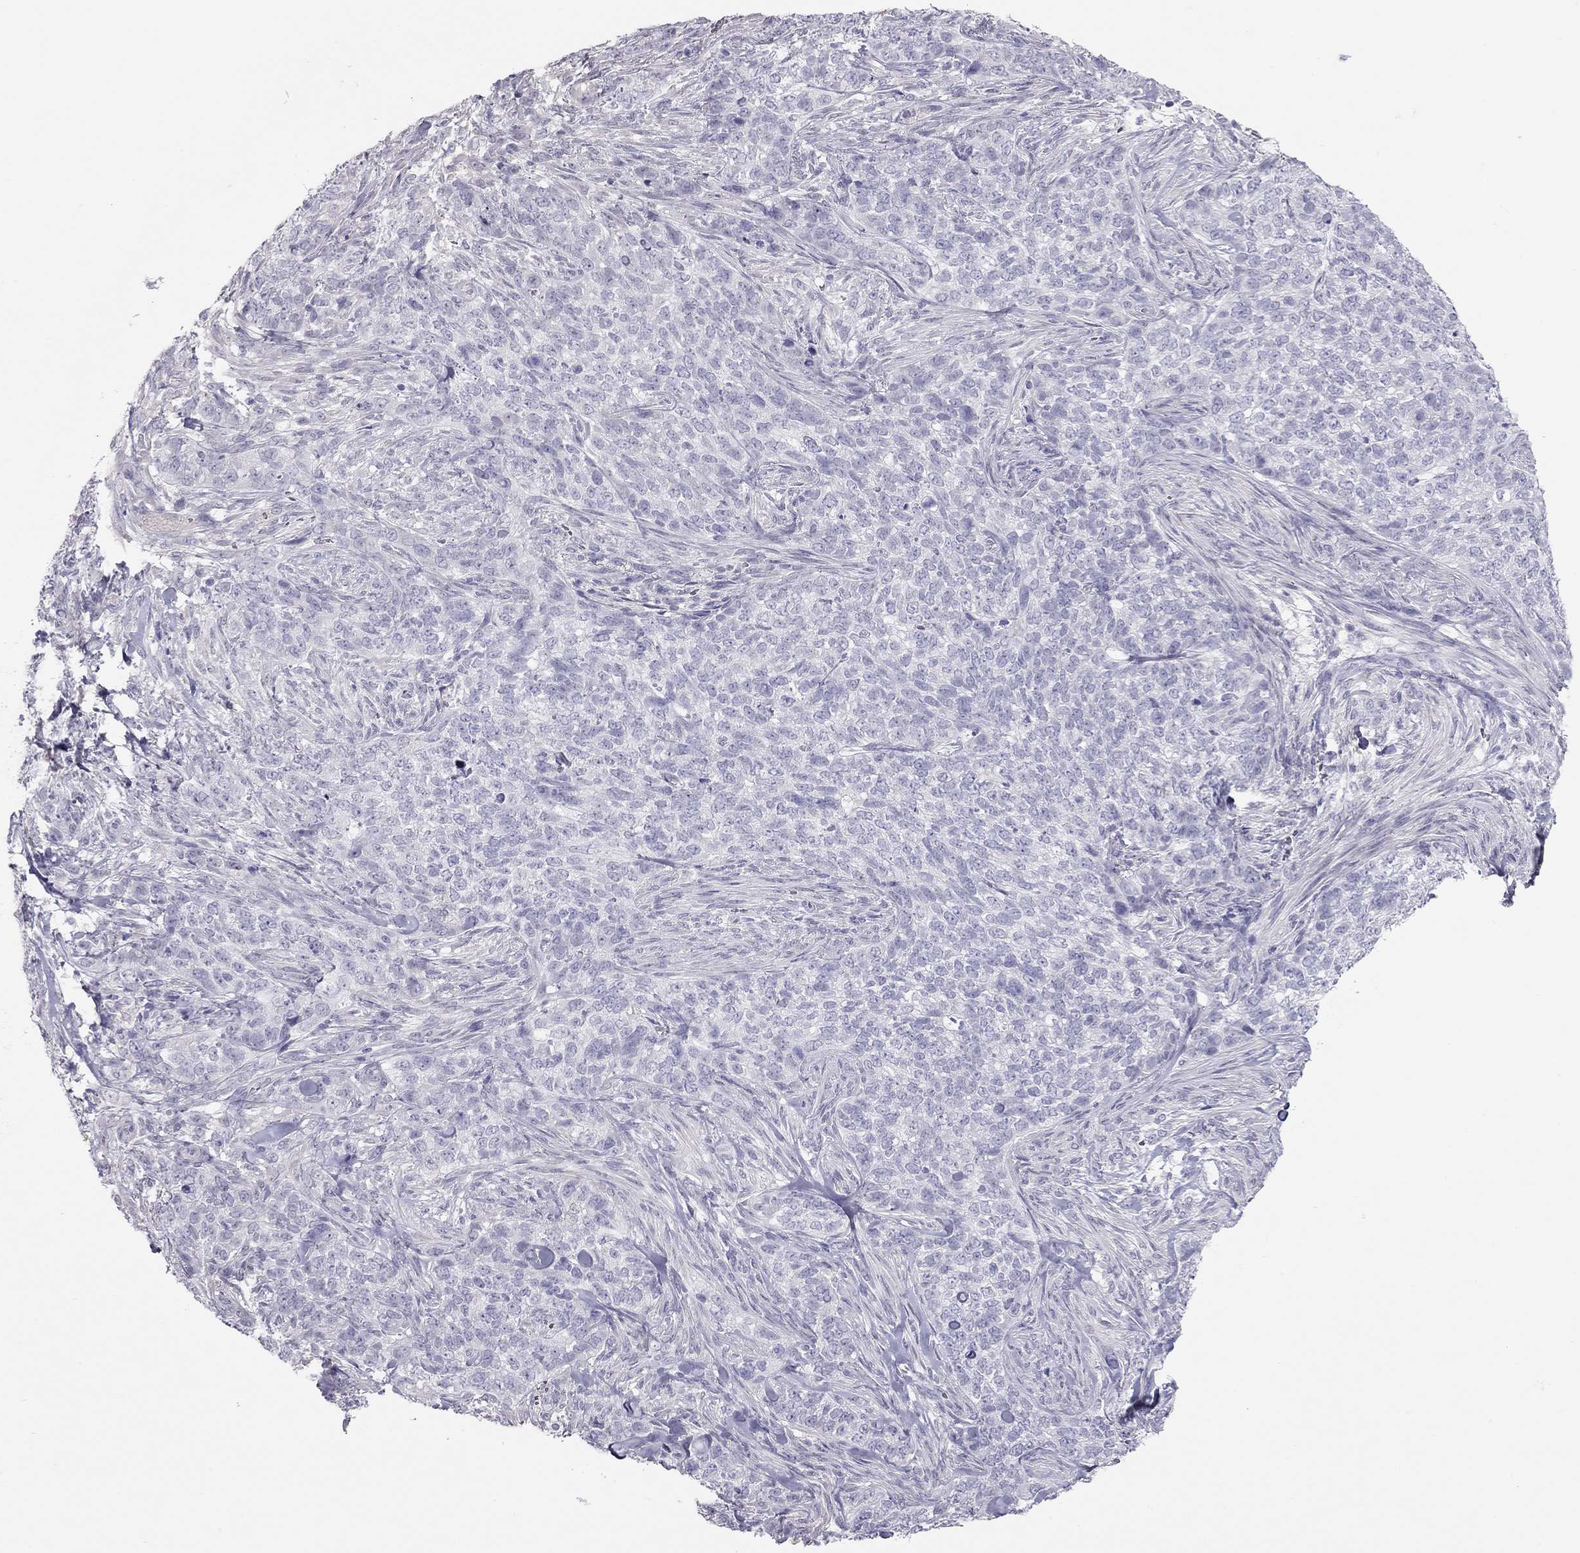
{"staining": {"intensity": "negative", "quantity": "none", "location": "none"}, "tissue": "skin cancer", "cell_type": "Tumor cells", "image_type": "cancer", "snomed": [{"axis": "morphology", "description": "Basal cell carcinoma"}, {"axis": "topography", "description": "Skin"}], "caption": "Immunohistochemistry (IHC) of human skin basal cell carcinoma reveals no positivity in tumor cells.", "gene": "SPATA12", "patient": {"sex": "female", "age": 69}}